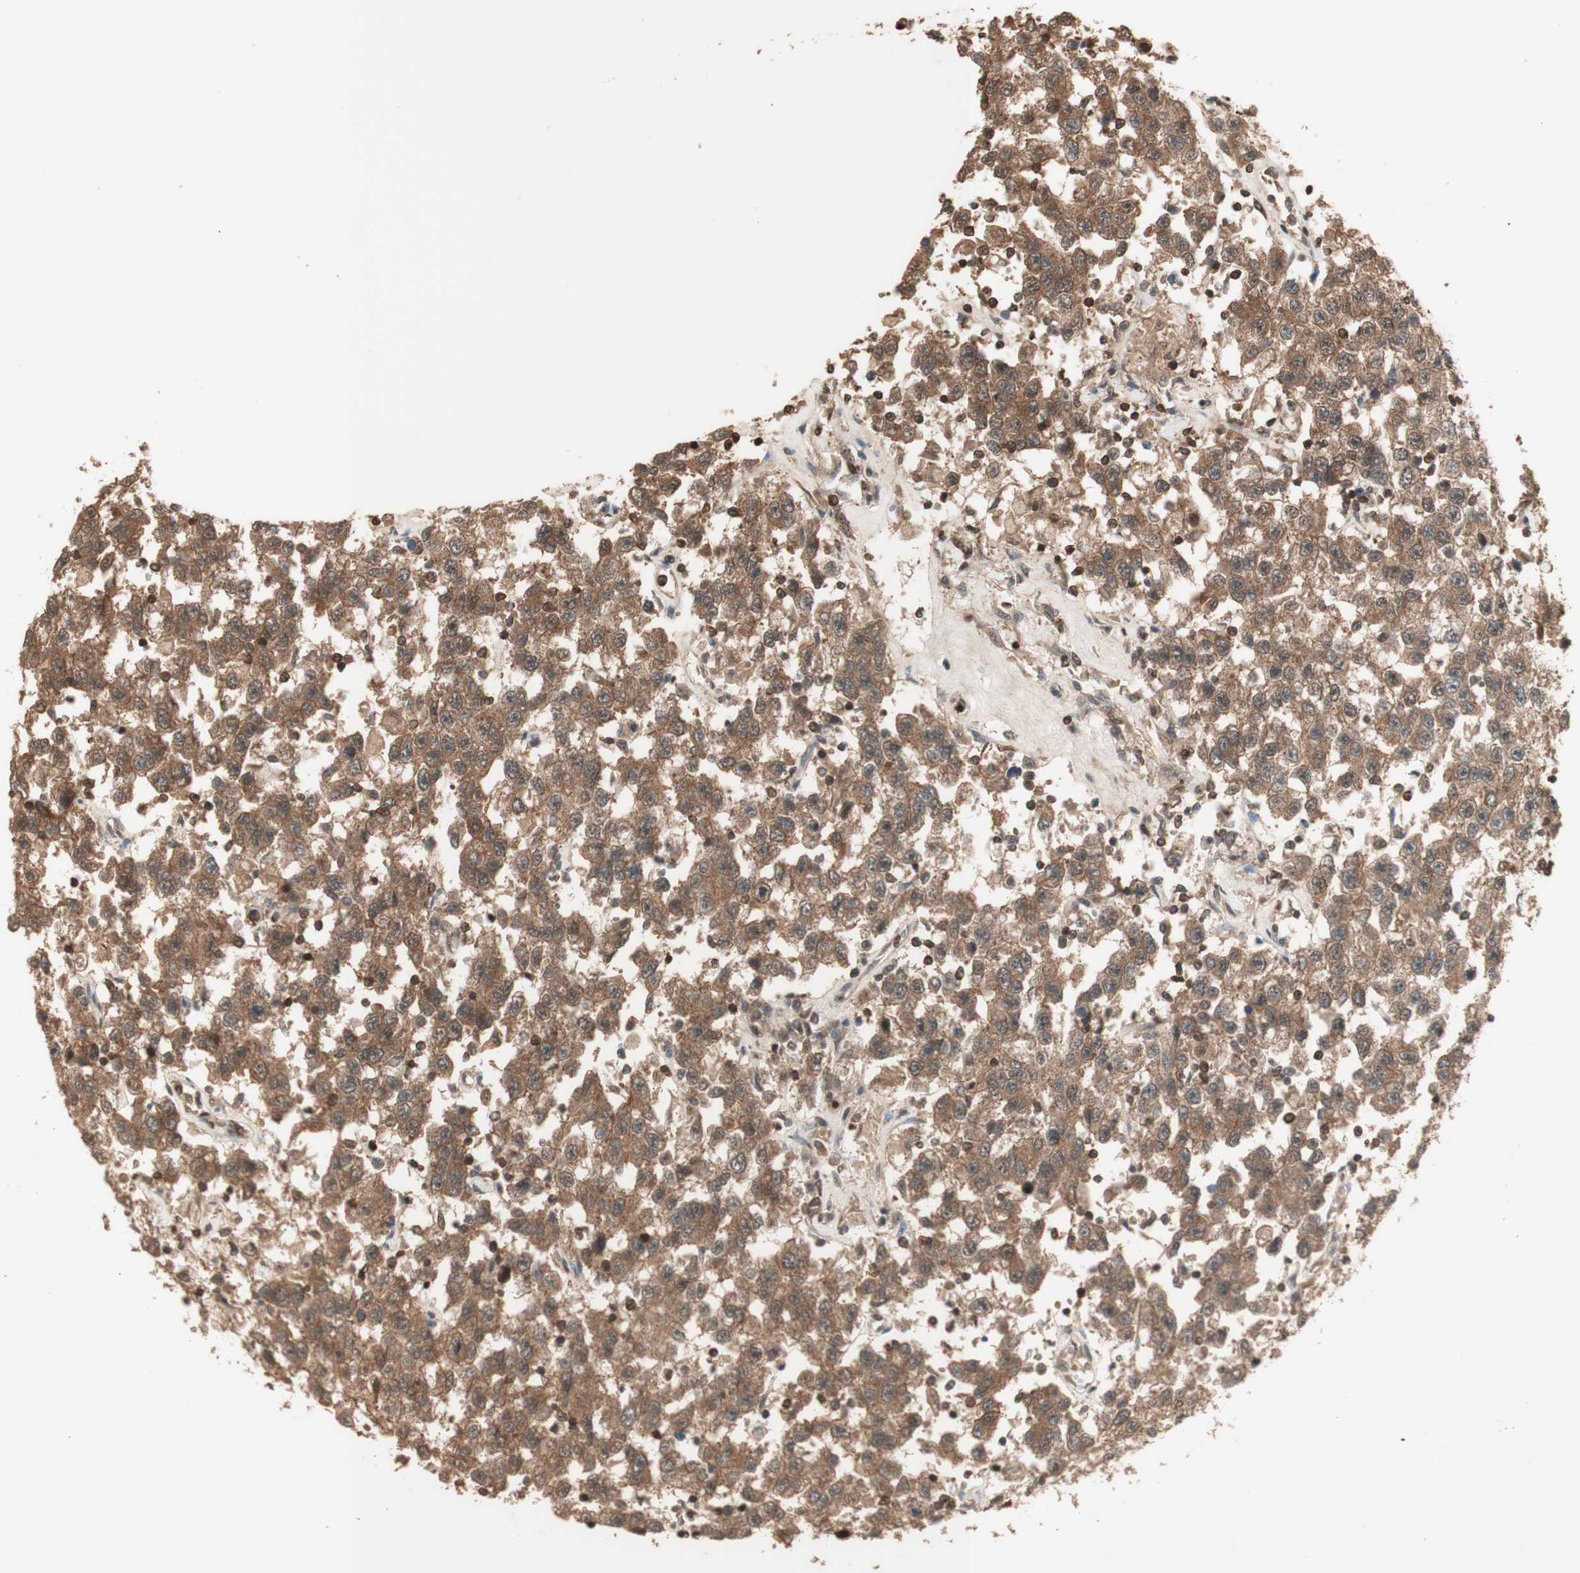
{"staining": {"intensity": "moderate", "quantity": ">75%", "location": "cytoplasmic/membranous"}, "tissue": "testis cancer", "cell_type": "Tumor cells", "image_type": "cancer", "snomed": [{"axis": "morphology", "description": "Seminoma, NOS"}, {"axis": "topography", "description": "Testis"}], "caption": "Testis cancer stained for a protein reveals moderate cytoplasmic/membranous positivity in tumor cells.", "gene": "YWHAB", "patient": {"sex": "male", "age": 41}}